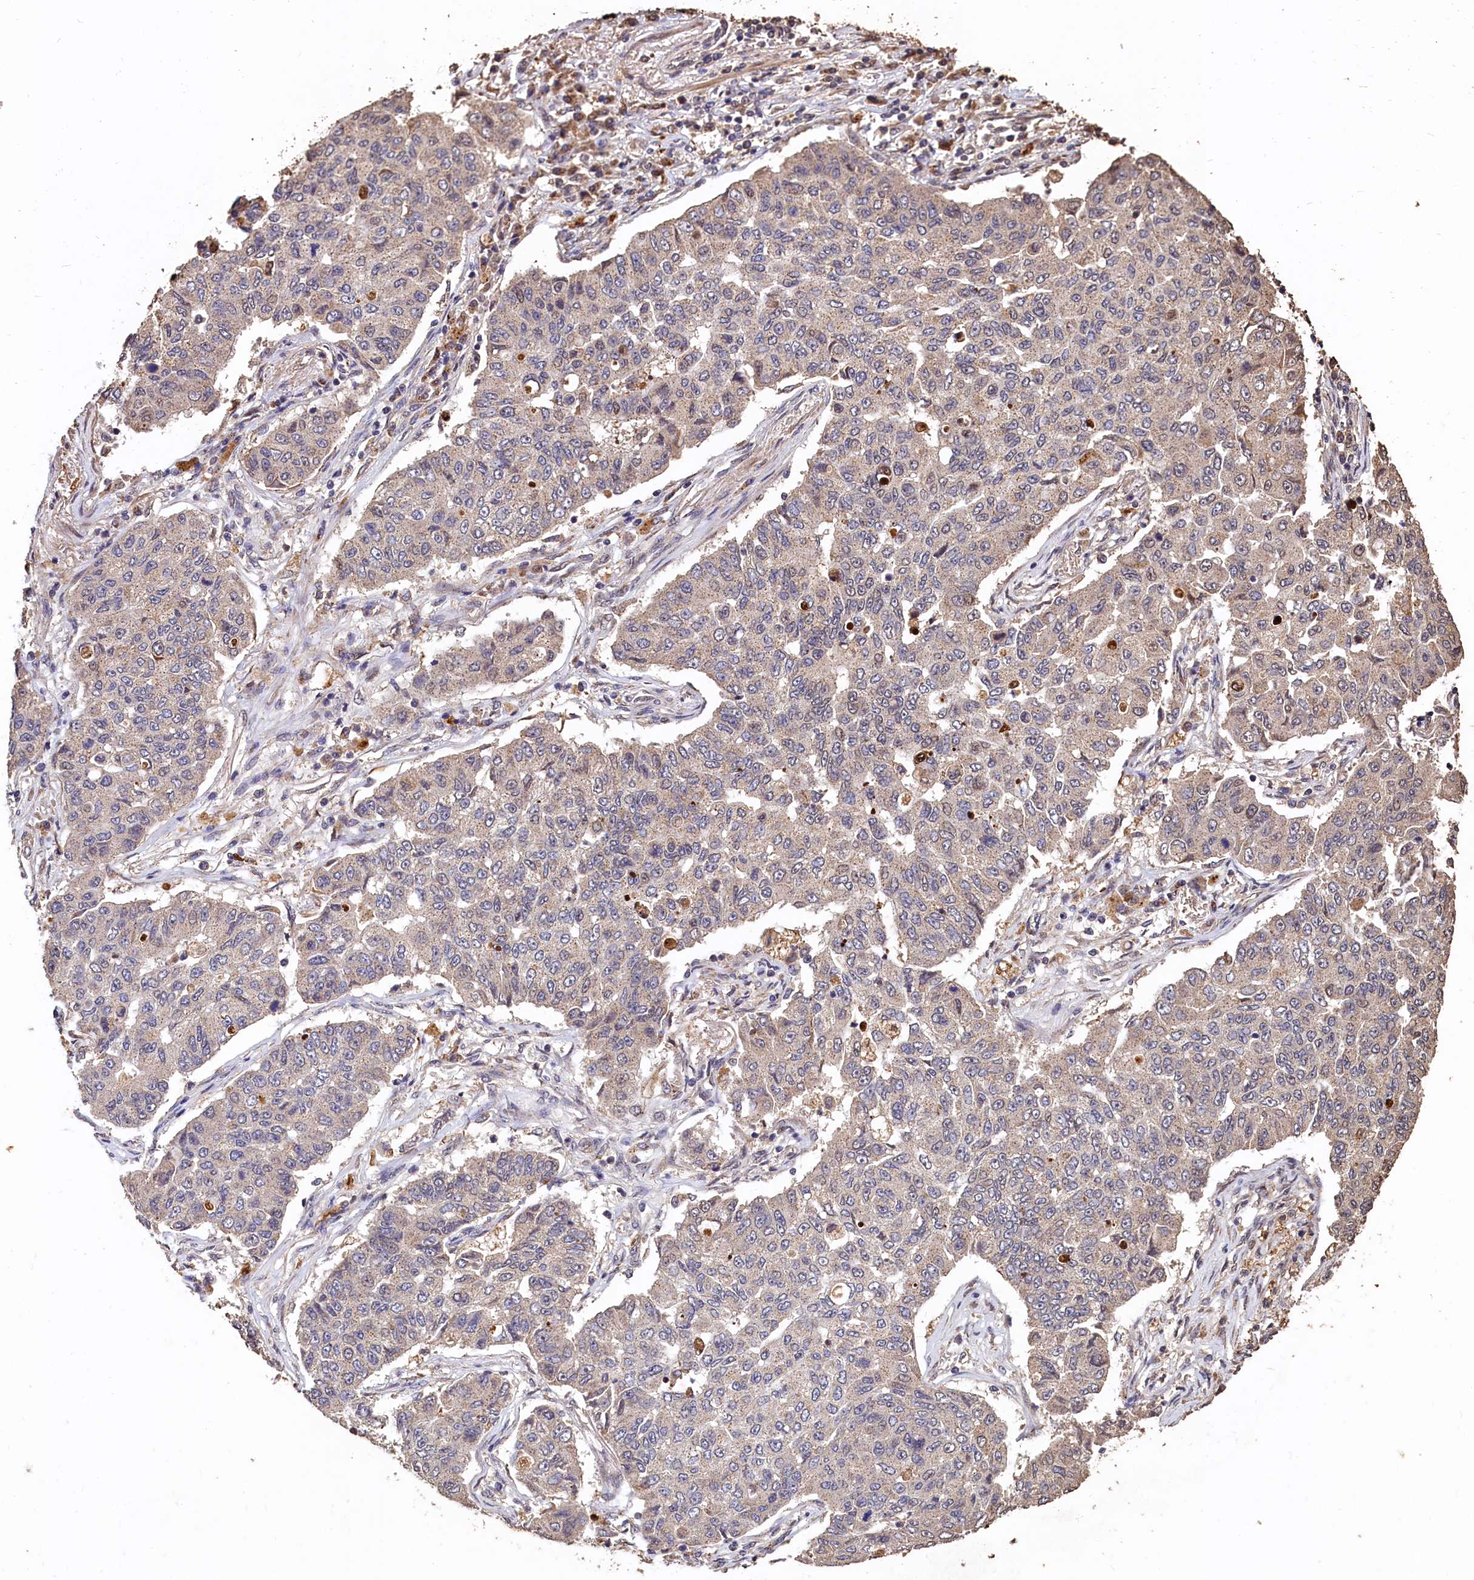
{"staining": {"intensity": "weak", "quantity": "25%-75%", "location": "cytoplasmic/membranous"}, "tissue": "lung cancer", "cell_type": "Tumor cells", "image_type": "cancer", "snomed": [{"axis": "morphology", "description": "Squamous cell carcinoma, NOS"}, {"axis": "topography", "description": "Lung"}], "caption": "Immunohistochemistry (IHC) of human lung cancer shows low levels of weak cytoplasmic/membranous expression in approximately 25%-75% of tumor cells.", "gene": "LSM4", "patient": {"sex": "male", "age": 74}}